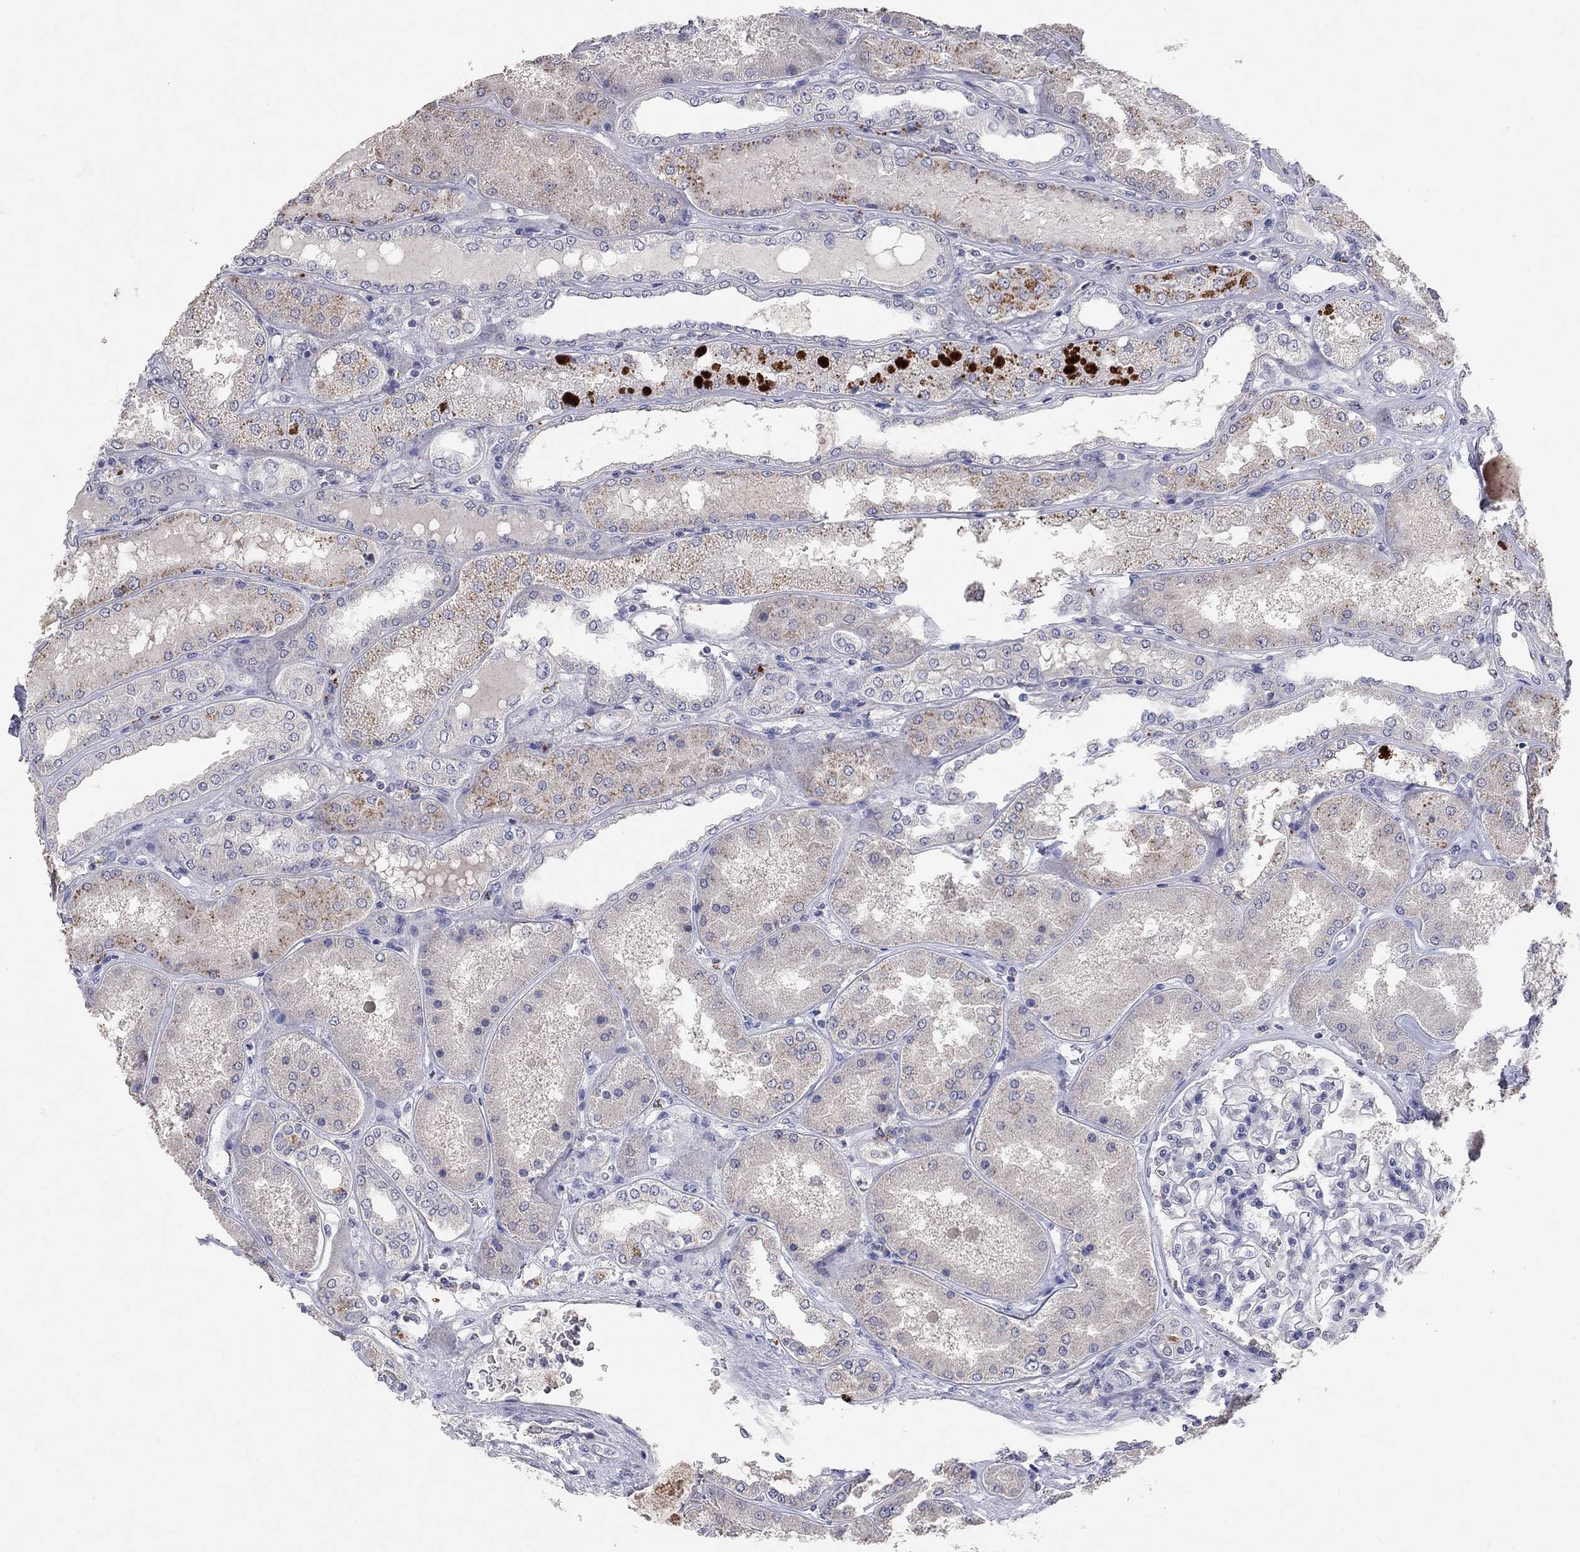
{"staining": {"intensity": "negative", "quantity": "none", "location": "none"}, "tissue": "kidney", "cell_type": "Cells in glomeruli", "image_type": "normal", "snomed": [{"axis": "morphology", "description": "Normal tissue, NOS"}, {"axis": "topography", "description": "Kidney"}], "caption": "IHC histopathology image of benign kidney: human kidney stained with DAB (3,3'-diaminobenzidine) demonstrates no significant protein positivity in cells in glomeruli.", "gene": "MMP13", "patient": {"sex": "female", "age": 56}}